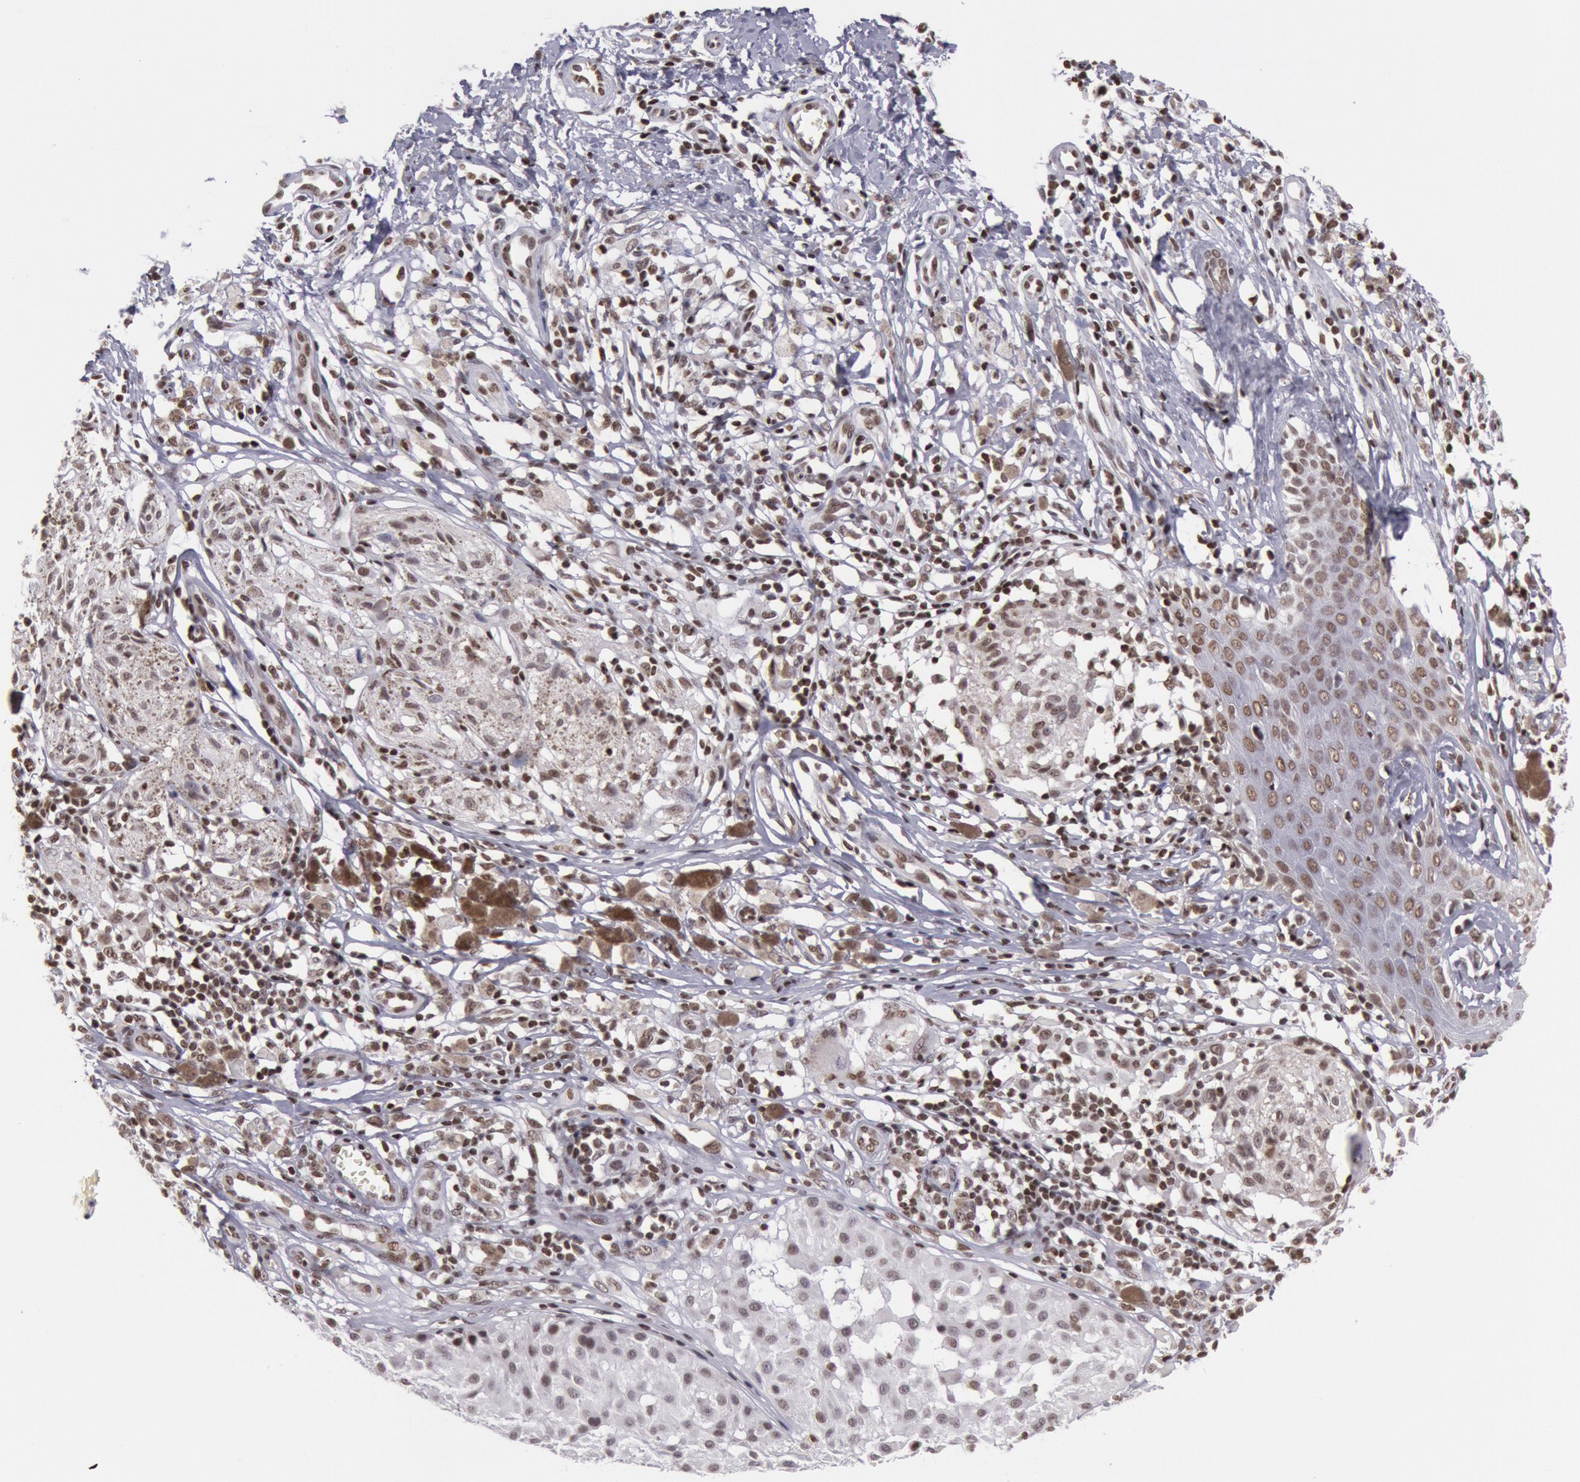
{"staining": {"intensity": "moderate", "quantity": ">75%", "location": "nuclear"}, "tissue": "melanoma", "cell_type": "Tumor cells", "image_type": "cancer", "snomed": [{"axis": "morphology", "description": "Malignant melanoma, NOS"}, {"axis": "topography", "description": "Skin"}], "caption": "Immunohistochemistry (IHC) histopathology image of malignant melanoma stained for a protein (brown), which reveals medium levels of moderate nuclear staining in about >75% of tumor cells.", "gene": "NKAP", "patient": {"sex": "male", "age": 36}}